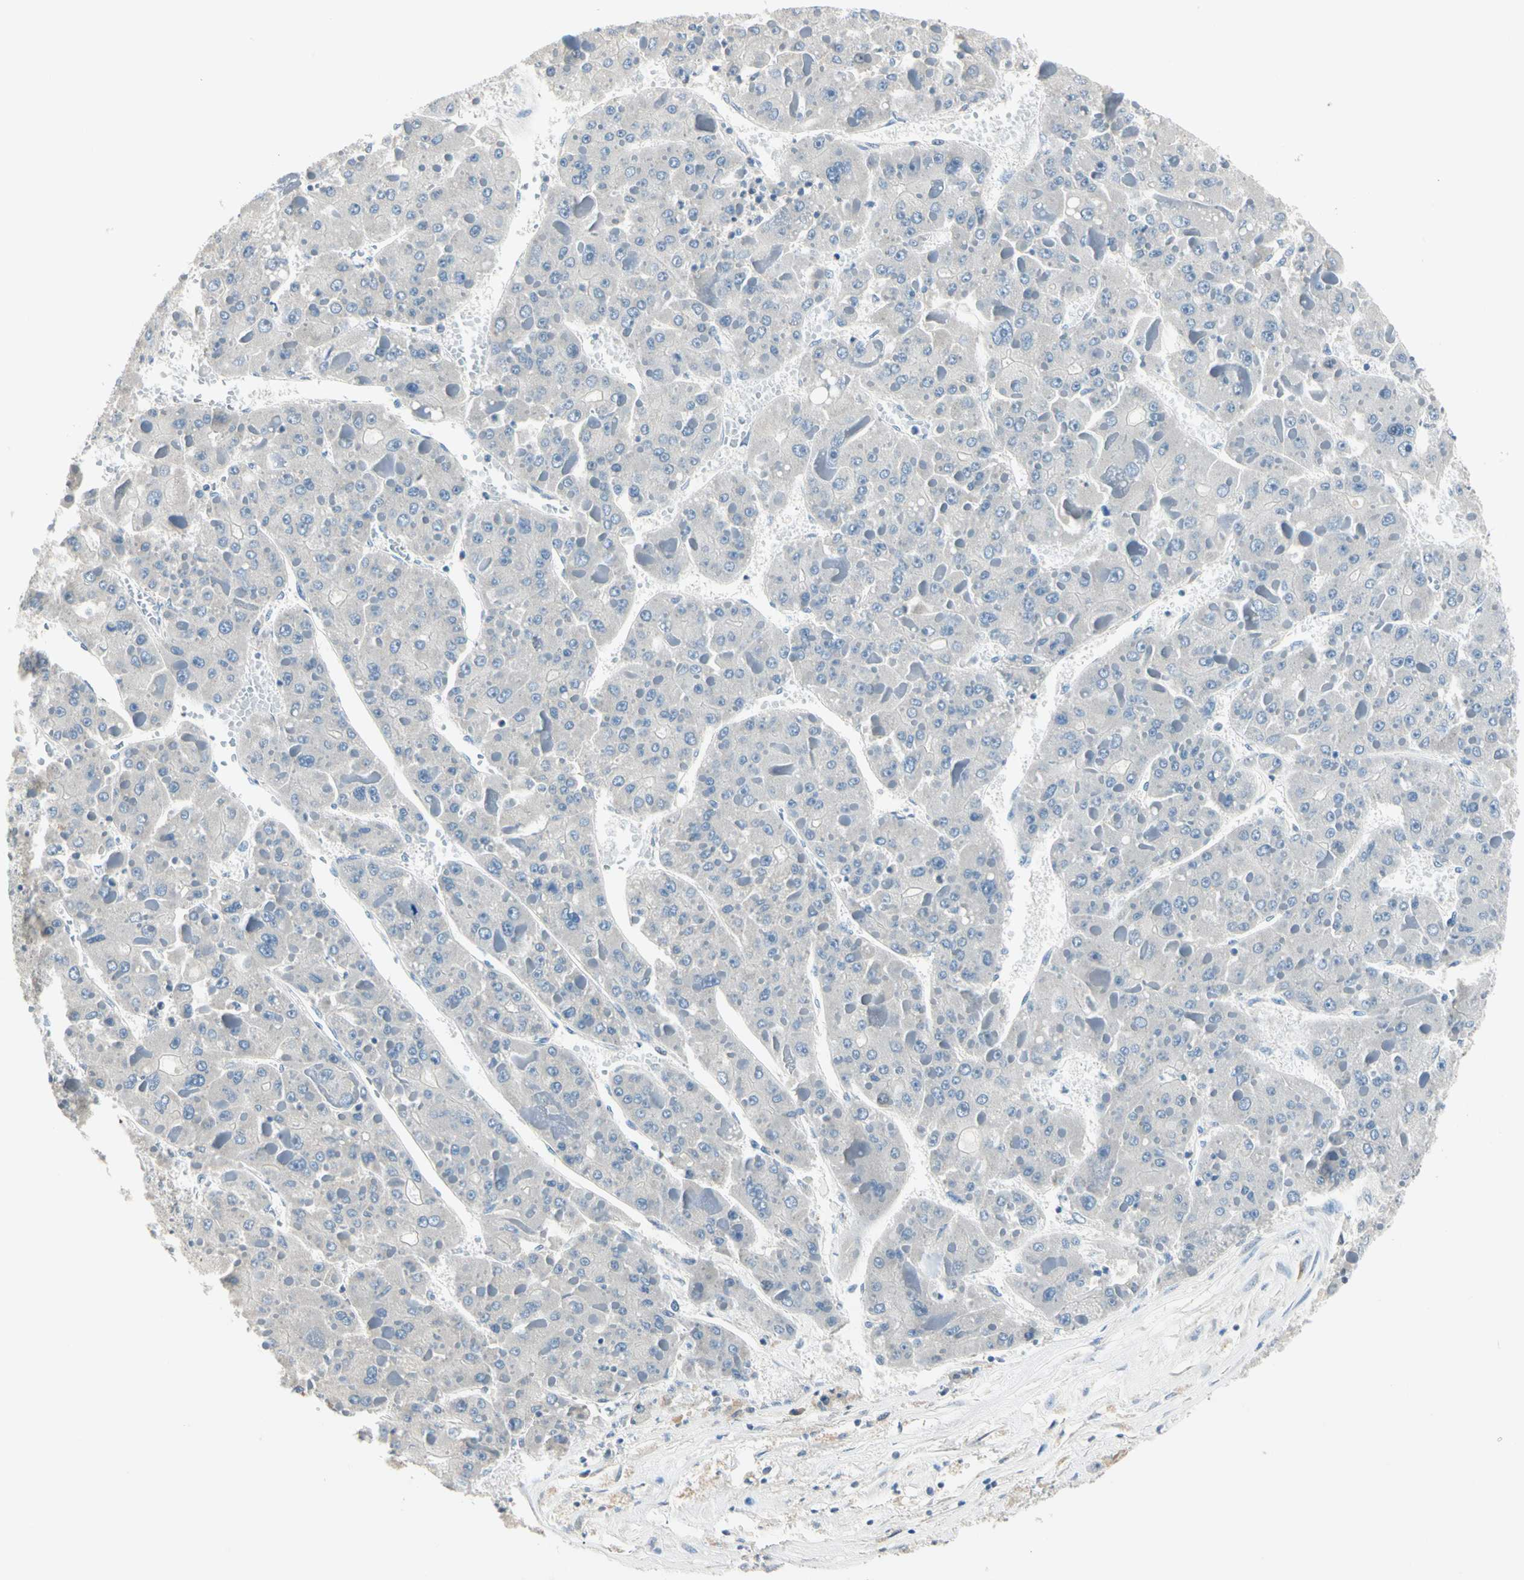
{"staining": {"intensity": "negative", "quantity": "none", "location": "none"}, "tissue": "liver cancer", "cell_type": "Tumor cells", "image_type": "cancer", "snomed": [{"axis": "morphology", "description": "Carcinoma, Hepatocellular, NOS"}, {"axis": "topography", "description": "Liver"}], "caption": "A high-resolution histopathology image shows immunohistochemistry staining of liver hepatocellular carcinoma, which reveals no significant positivity in tumor cells.", "gene": "GPR153", "patient": {"sex": "female", "age": 73}}